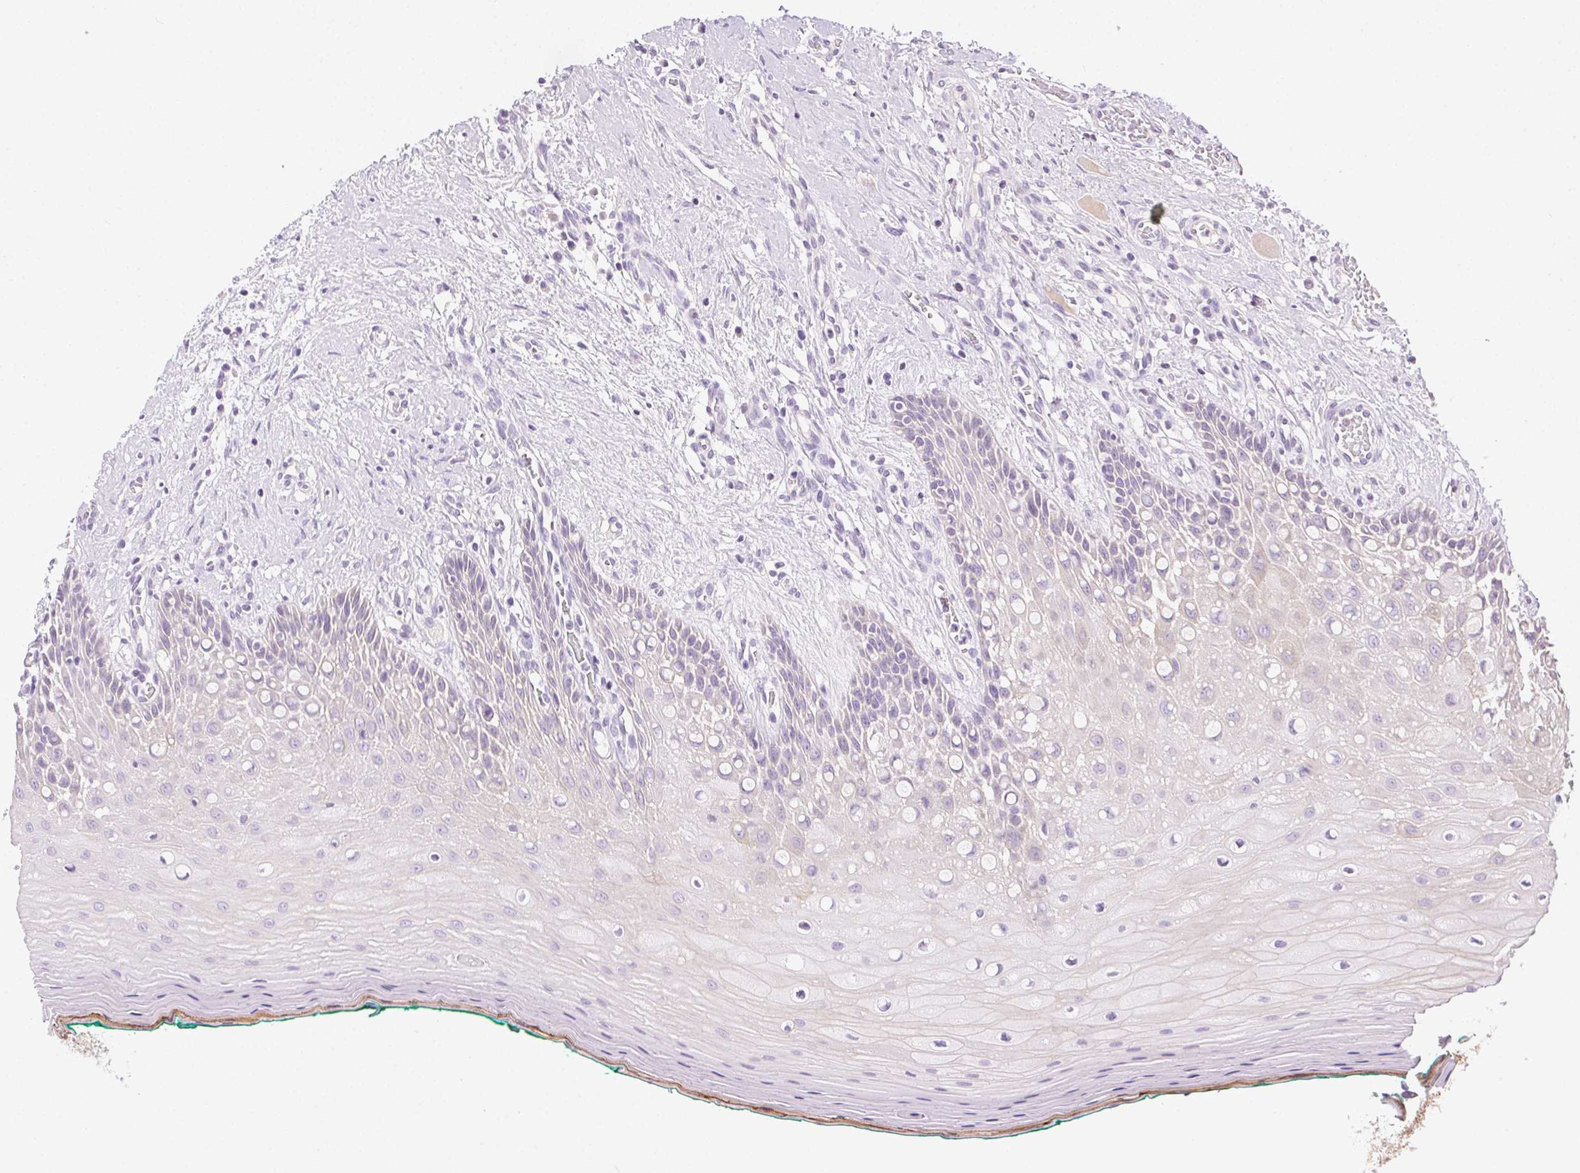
{"staining": {"intensity": "negative", "quantity": "none", "location": "none"}, "tissue": "oral mucosa", "cell_type": "Squamous epithelial cells", "image_type": "normal", "snomed": [{"axis": "morphology", "description": "Normal tissue, NOS"}, {"axis": "topography", "description": "Oral tissue"}], "caption": "A high-resolution micrograph shows immunohistochemistry staining of normal oral mucosa, which reveals no significant expression in squamous epithelial cells.", "gene": "SYCE2", "patient": {"sex": "female", "age": 83}}